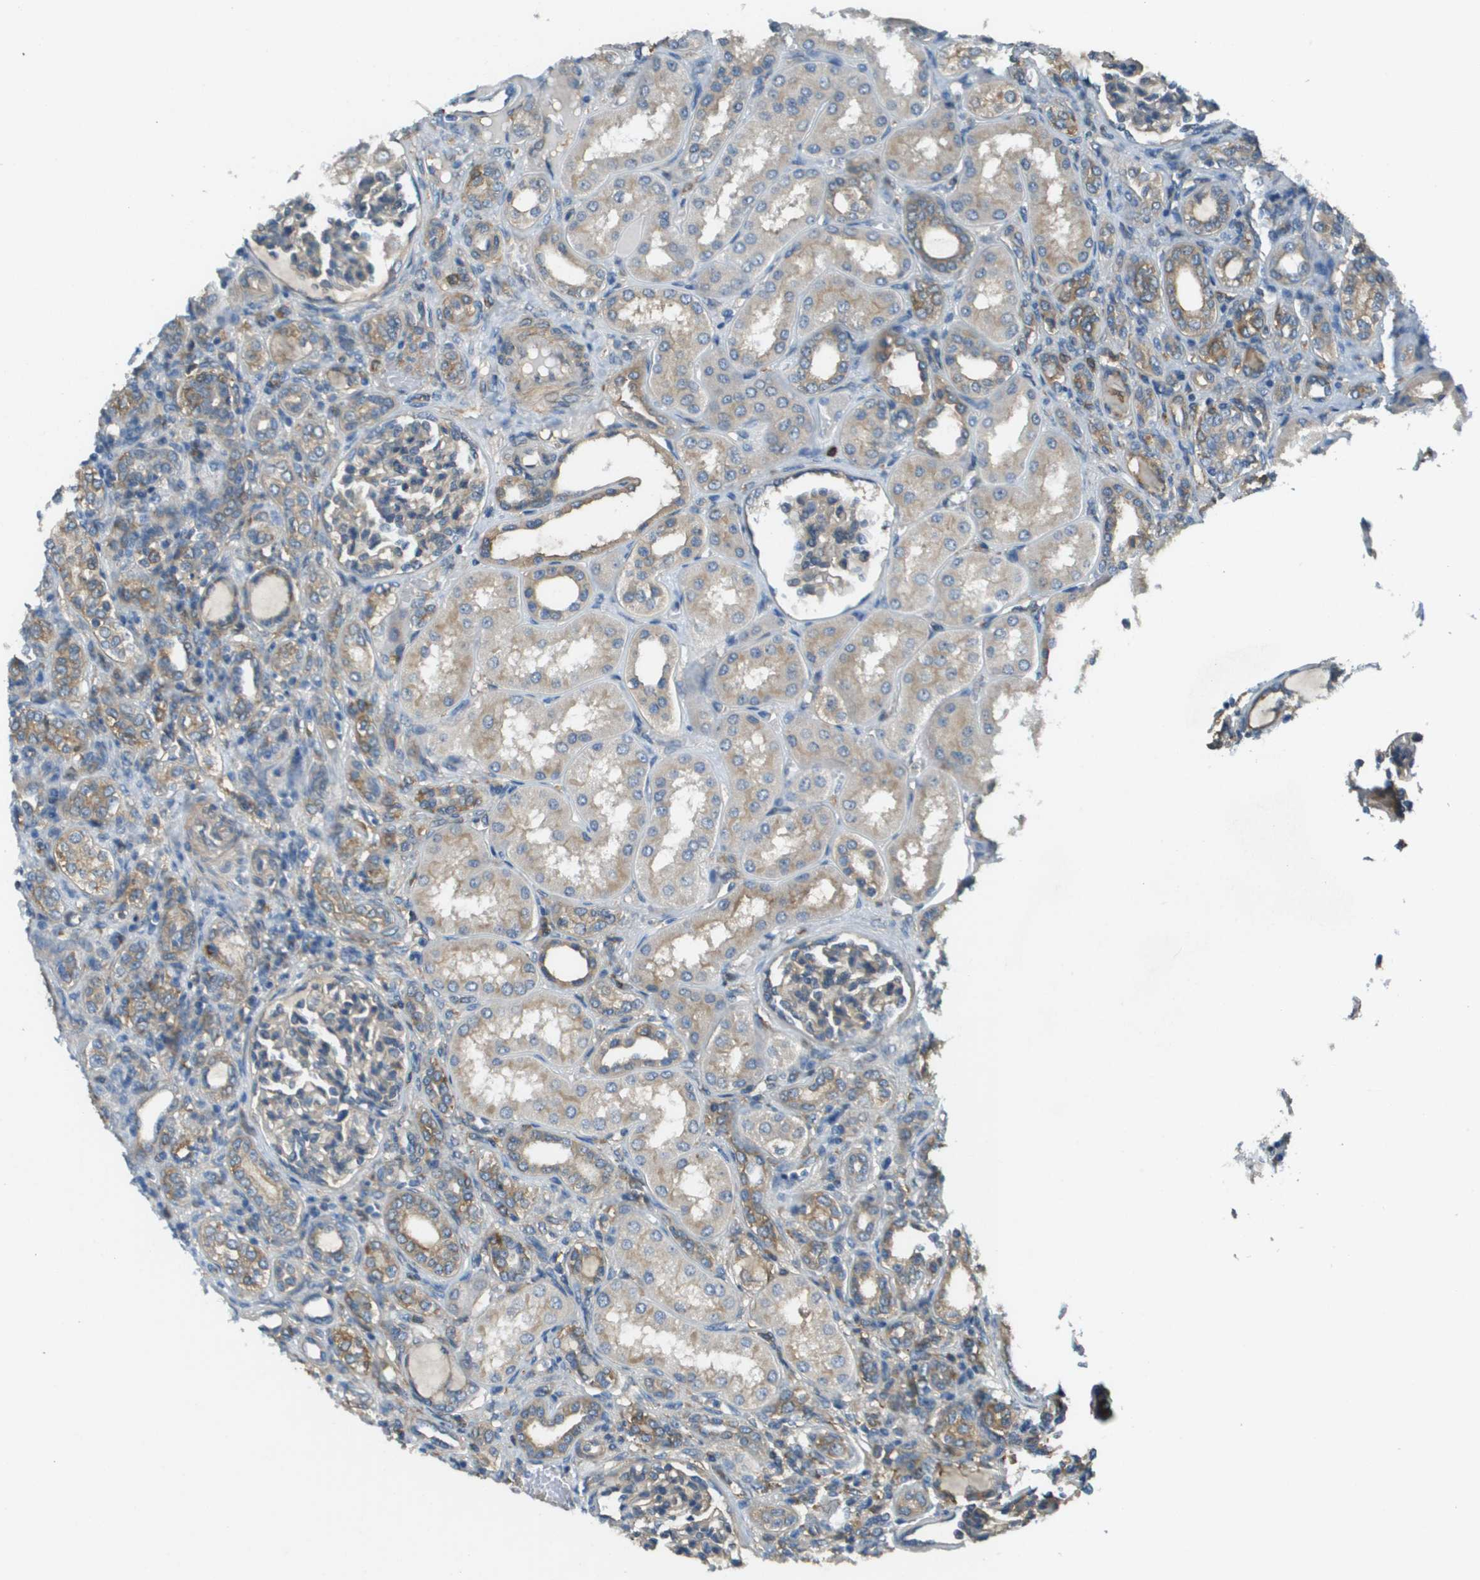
{"staining": {"intensity": "weak", "quantity": ">75%", "location": "cytoplasmic/membranous"}, "tissue": "kidney", "cell_type": "Cells in glomeruli", "image_type": "normal", "snomed": [{"axis": "morphology", "description": "Normal tissue, NOS"}, {"axis": "topography", "description": "Kidney"}], "caption": "IHC photomicrograph of unremarkable human kidney stained for a protein (brown), which reveals low levels of weak cytoplasmic/membranous staining in about >75% of cells in glomeruli.", "gene": "CORO1B", "patient": {"sex": "male", "age": 7}}